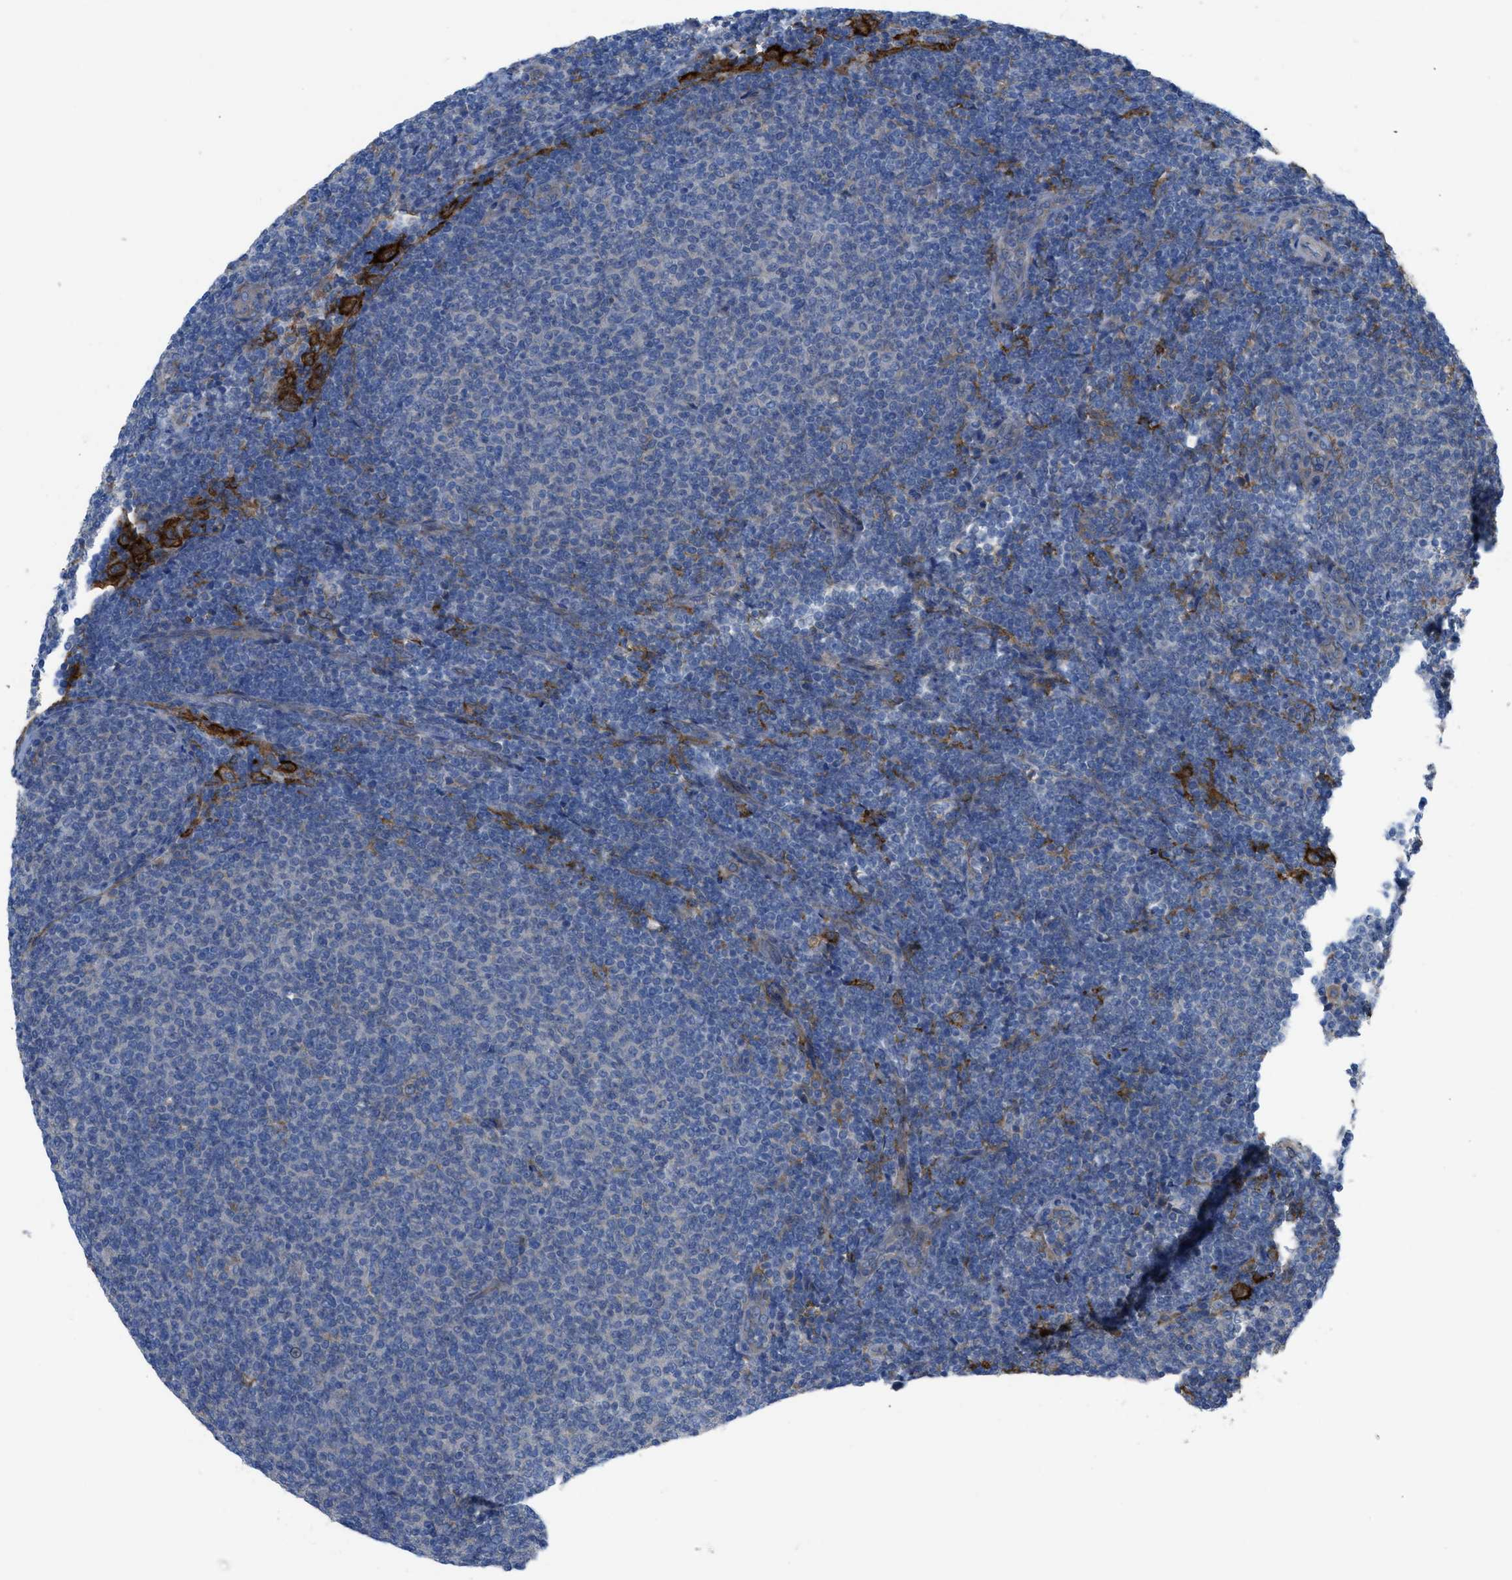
{"staining": {"intensity": "negative", "quantity": "none", "location": "none"}, "tissue": "lymphoma", "cell_type": "Tumor cells", "image_type": "cancer", "snomed": [{"axis": "morphology", "description": "Malignant lymphoma, non-Hodgkin's type, Low grade"}, {"axis": "topography", "description": "Lymph node"}], "caption": "This photomicrograph is of low-grade malignant lymphoma, non-Hodgkin's type stained with immunohistochemistry (IHC) to label a protein in brown with the nuclei are counter-stained blue. There is no positivity in tumor cells. The staining was performed using DAB (3,3'-diaminobenzidine) to visualize the protein expression in brown, while the nuclei were stained in blue with hematoxylin (Magnification: 20x).", "gene": "EGFR", "patient": {"sex": "male", "age": 66}}